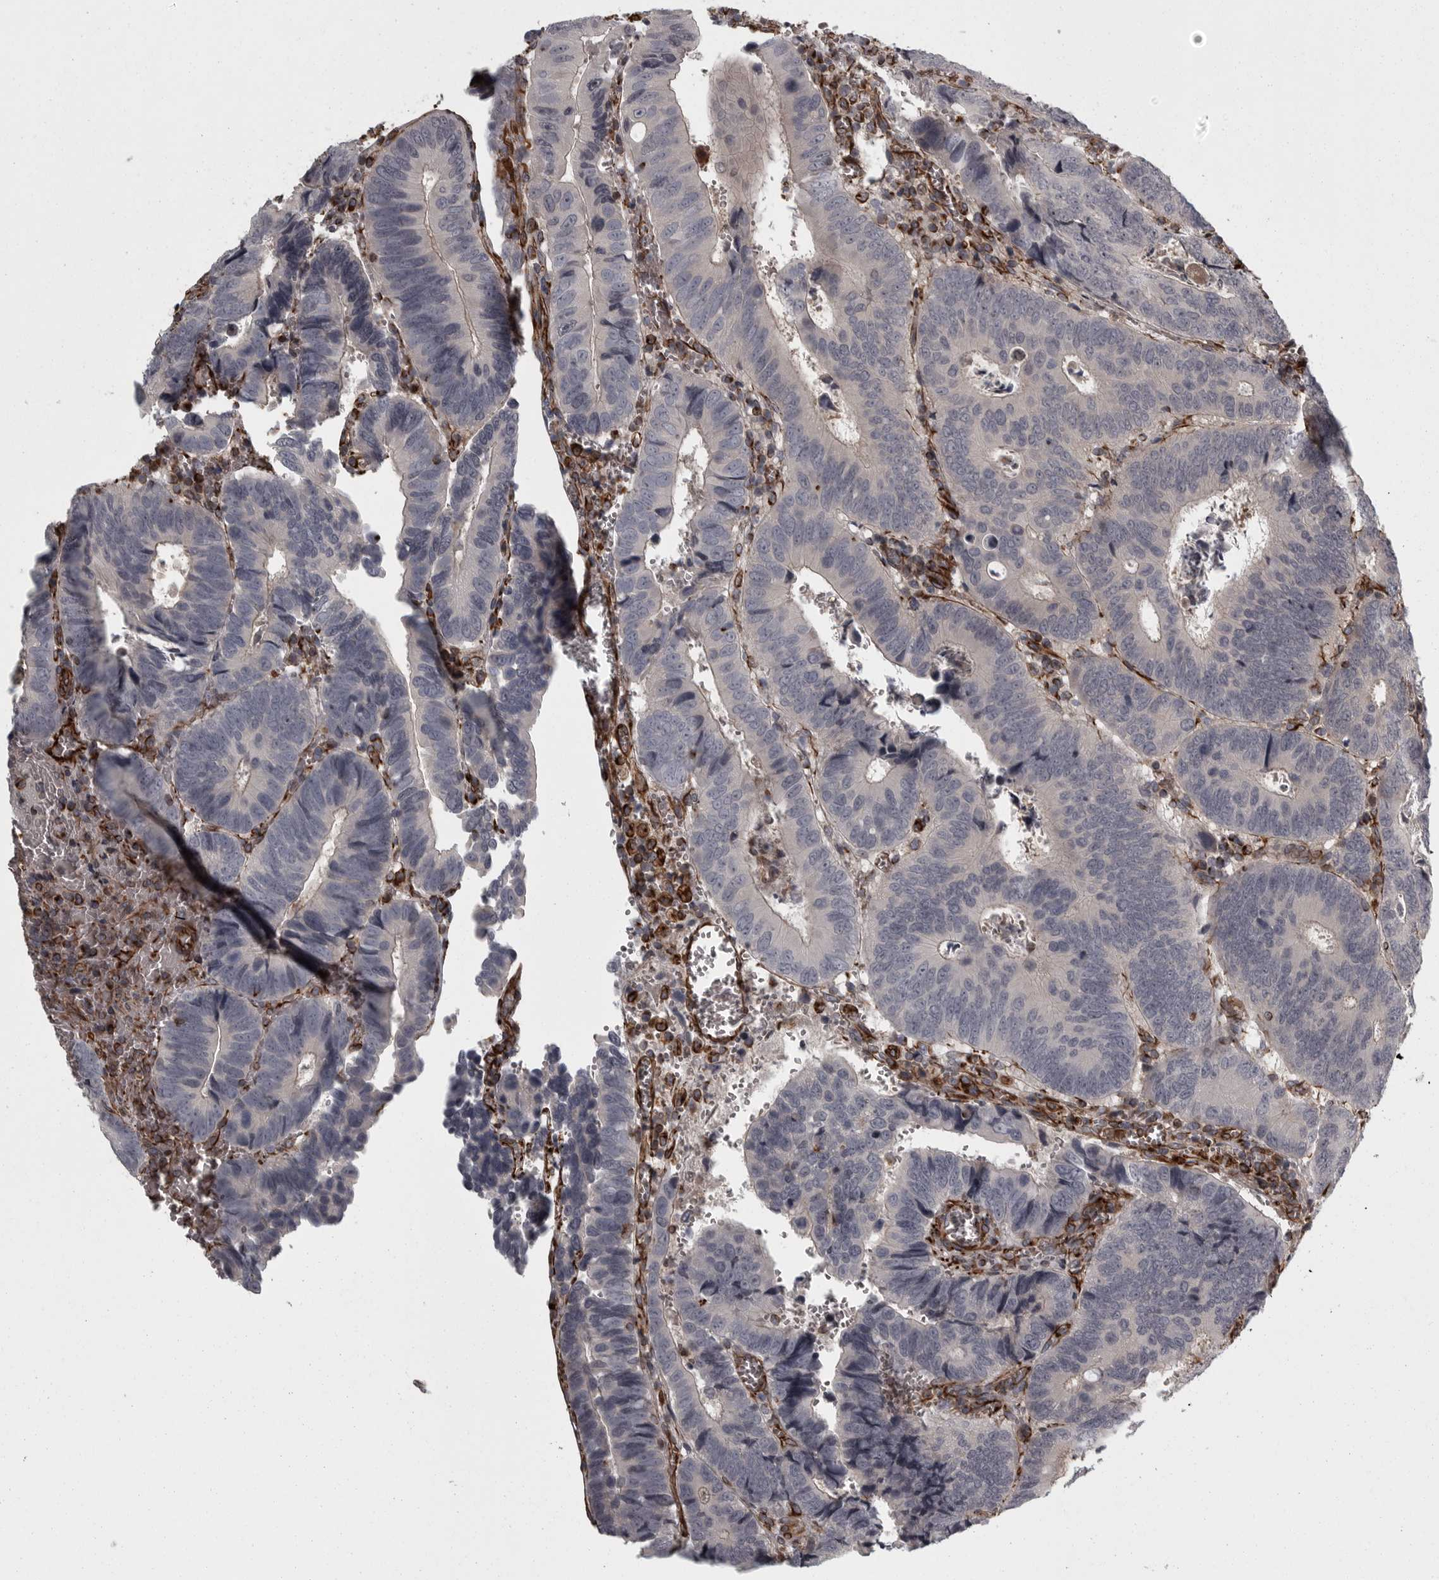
{"staining": {"intensity": "negative", "quantity": "none", "location": "none"}, "tissue": "colorectal cancer", "cell_type": "Tumor cells", "image_type": "cancer", "snomed": [{"axis": "morphology", "description": "Inflammation, NOS"}, {"axis": "morphology", "description": "Adenocarcinoma, NOS"}, {"axis": "topography", "description": "Colon"}], "caption": "An immunohistochemistry (IHC) histopathology image of colorectal adenocarcinoma is shown. There is no staining in tumor cells of colorectal adenocarcinoma. (DAB IHC with hematoxylin counter stain).", "gene": "FAAP100", "patient": {"sex": "male", "age": 72}}